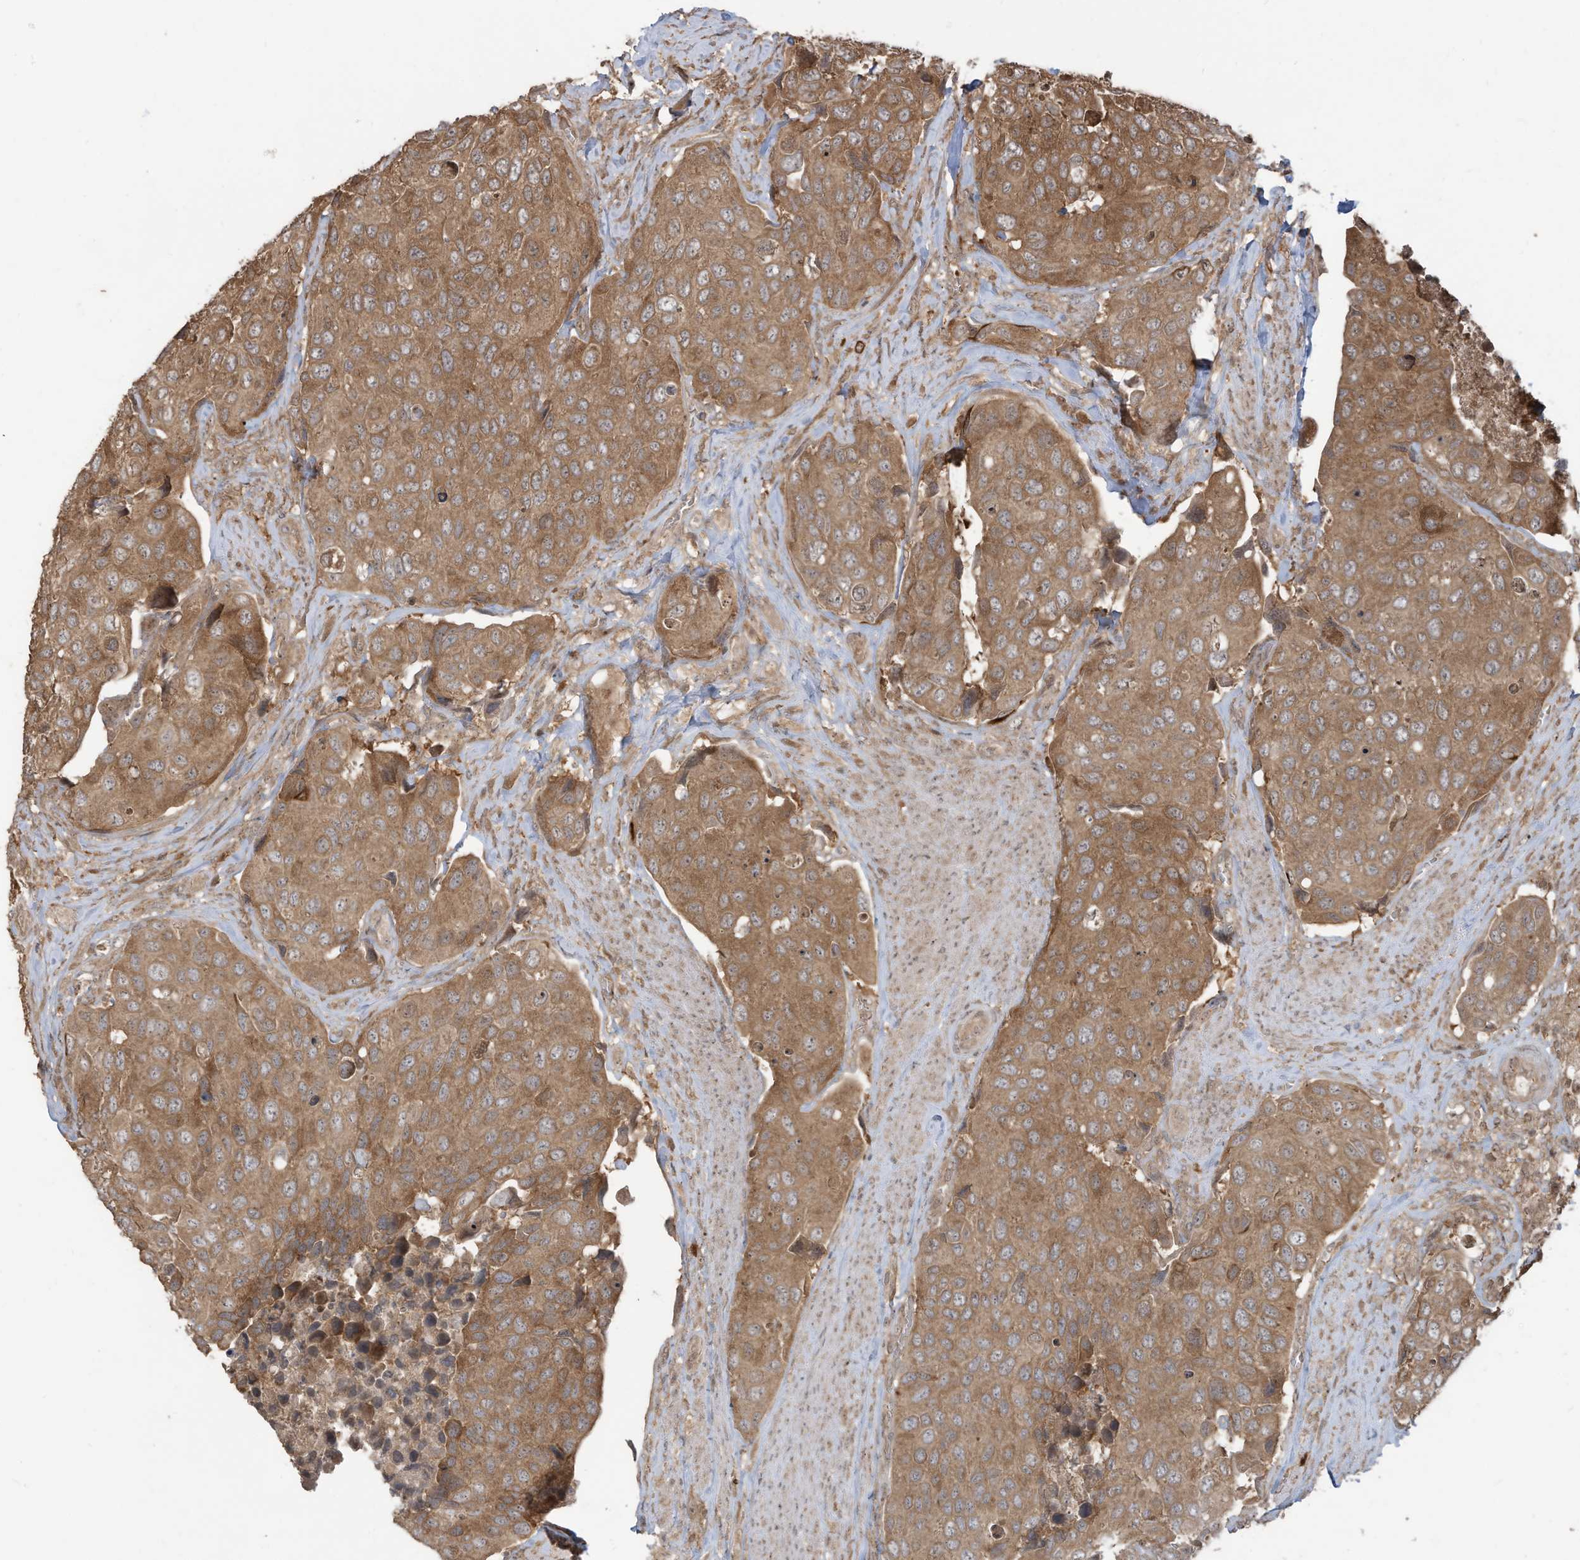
{"staining": {"intensity": "moderate", "quantity": ">75%", "location": "cytoplasmic/membranous"}, "tissue": "urothelial cancer", "cell_type": "Tumor cells", "image_type": "cancer", "snomed": [{"axis": "morphology", "description": "Urothelial carcinoma, High grade"}, {"axis": "topography", "description": "Urinary bladder"}], "caption": "Tumor cells exhibit moderate cytoplasmic/membranous positivity in about >75% of cells in high-grade urothelial carcinoma.", "gene": "CARF", "patient": {"sex": "male", "age": 74}}